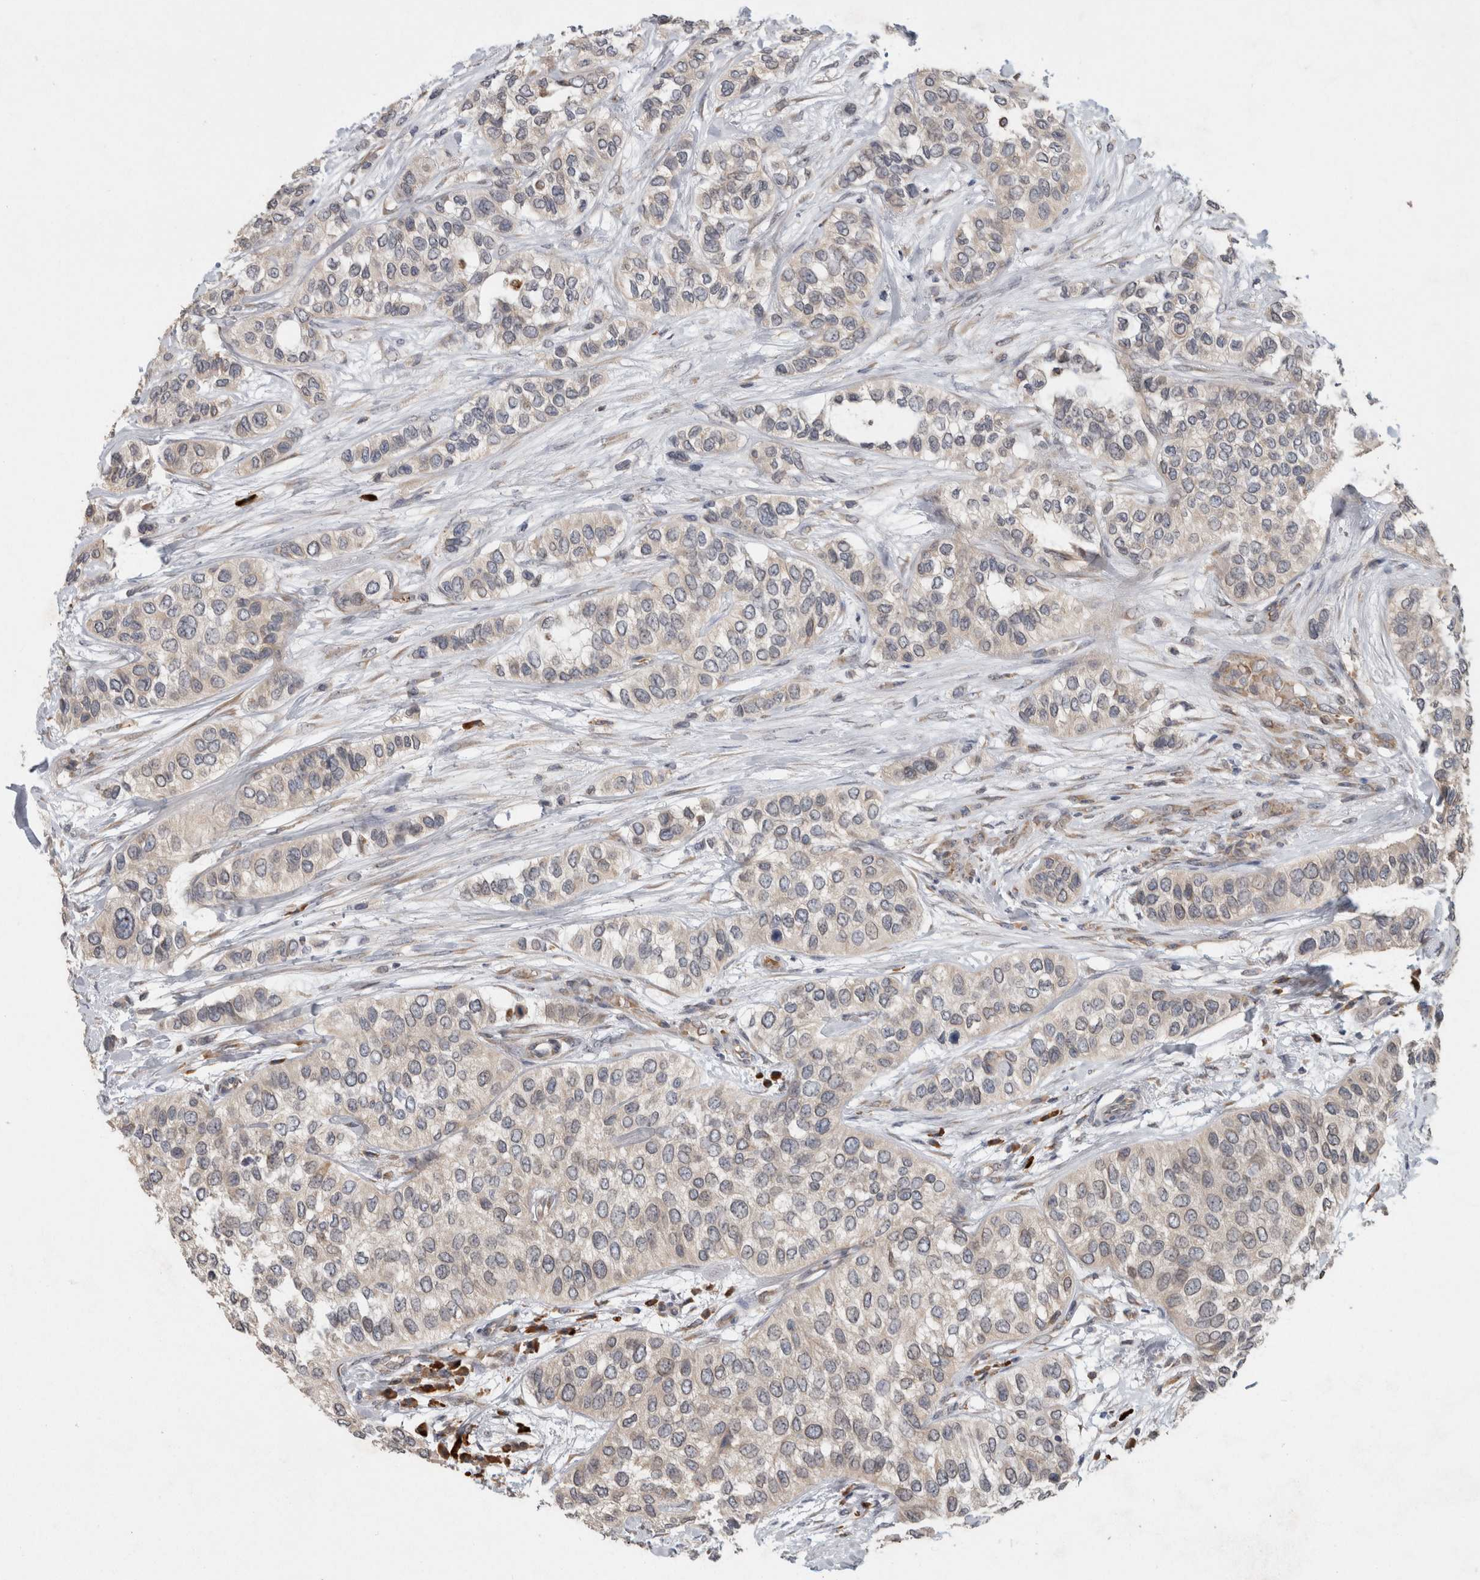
{"staining": {"intensity": "weak", "quantity": ">75%", "location": "cytoplasmic/membranous"}, "tissue": "urothelial cancer", "cell_type": "Tumor cells", "image_type": "cancer", "snomed": [{"axis": "morphology", "description": "Urothelial carcinoma, High grade"}, {"axis": "topography", "description": "Urinary bladder"}], "caption": "A micrograph of human urothelial cancer stained for a protein exhibits weak cytoplasmic/membranous brown staining in tumor cells.", "gene": "ADGRL3", "patient": {"sex": "female", "age": 56}}